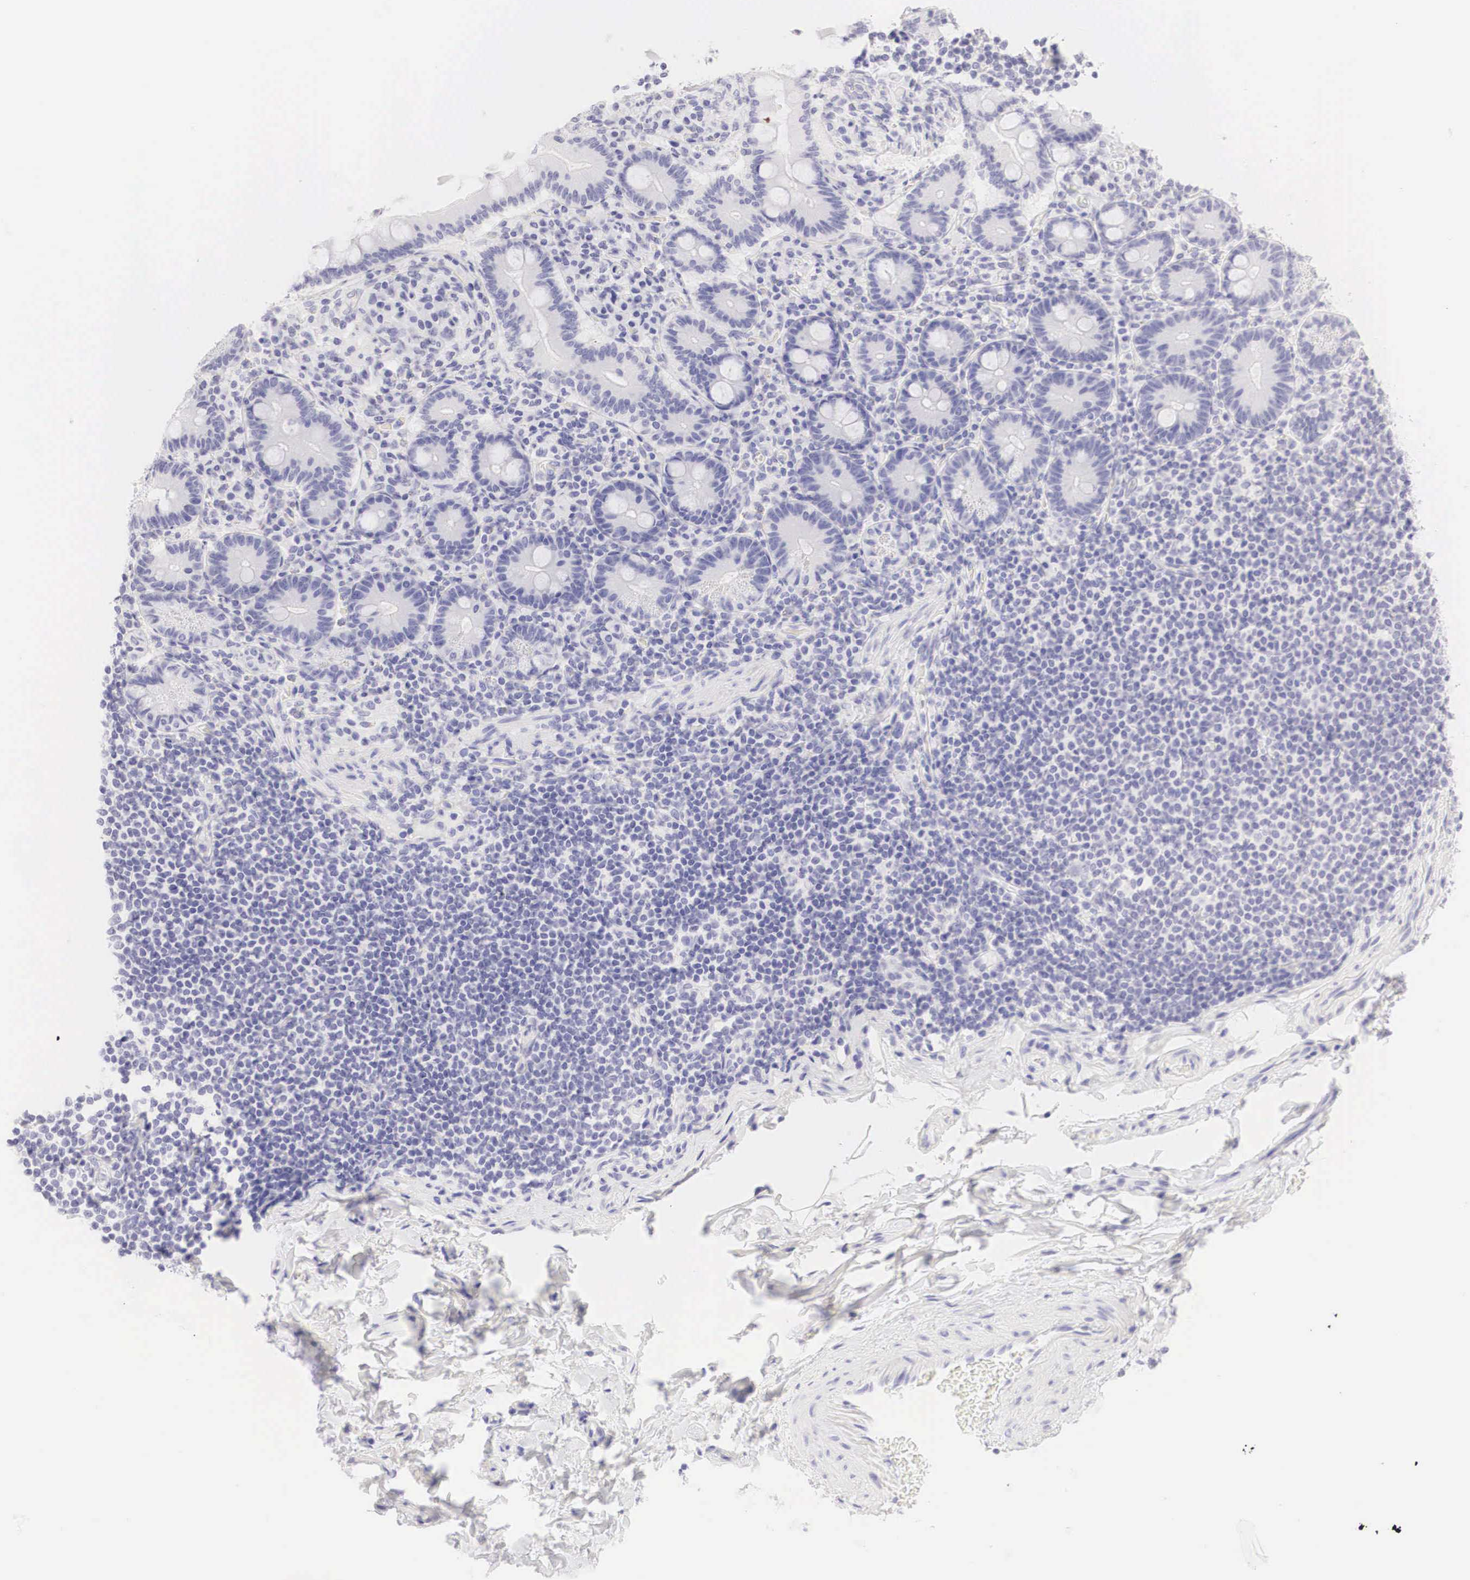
{"staining": {"intensity": "negative", "quantity": "none", "location": "none"}, "tissue": "adipose tissue", "cell_type": "Adipocytes", "image_type": "normal", "snomed": [{"axis": "morphology", "description": "Normal tissue, NOS"}, {"axis": "topography", "description": "Duodenum"}], "caption": "IHC of unremarkable adipose tissue exhibits no staining in adipocytes. (Immunohistochemistry (ihc), brightfield microscopy, high magnification).", "gene": "TYR", "patient": {"sex": "male", "age": 63}}